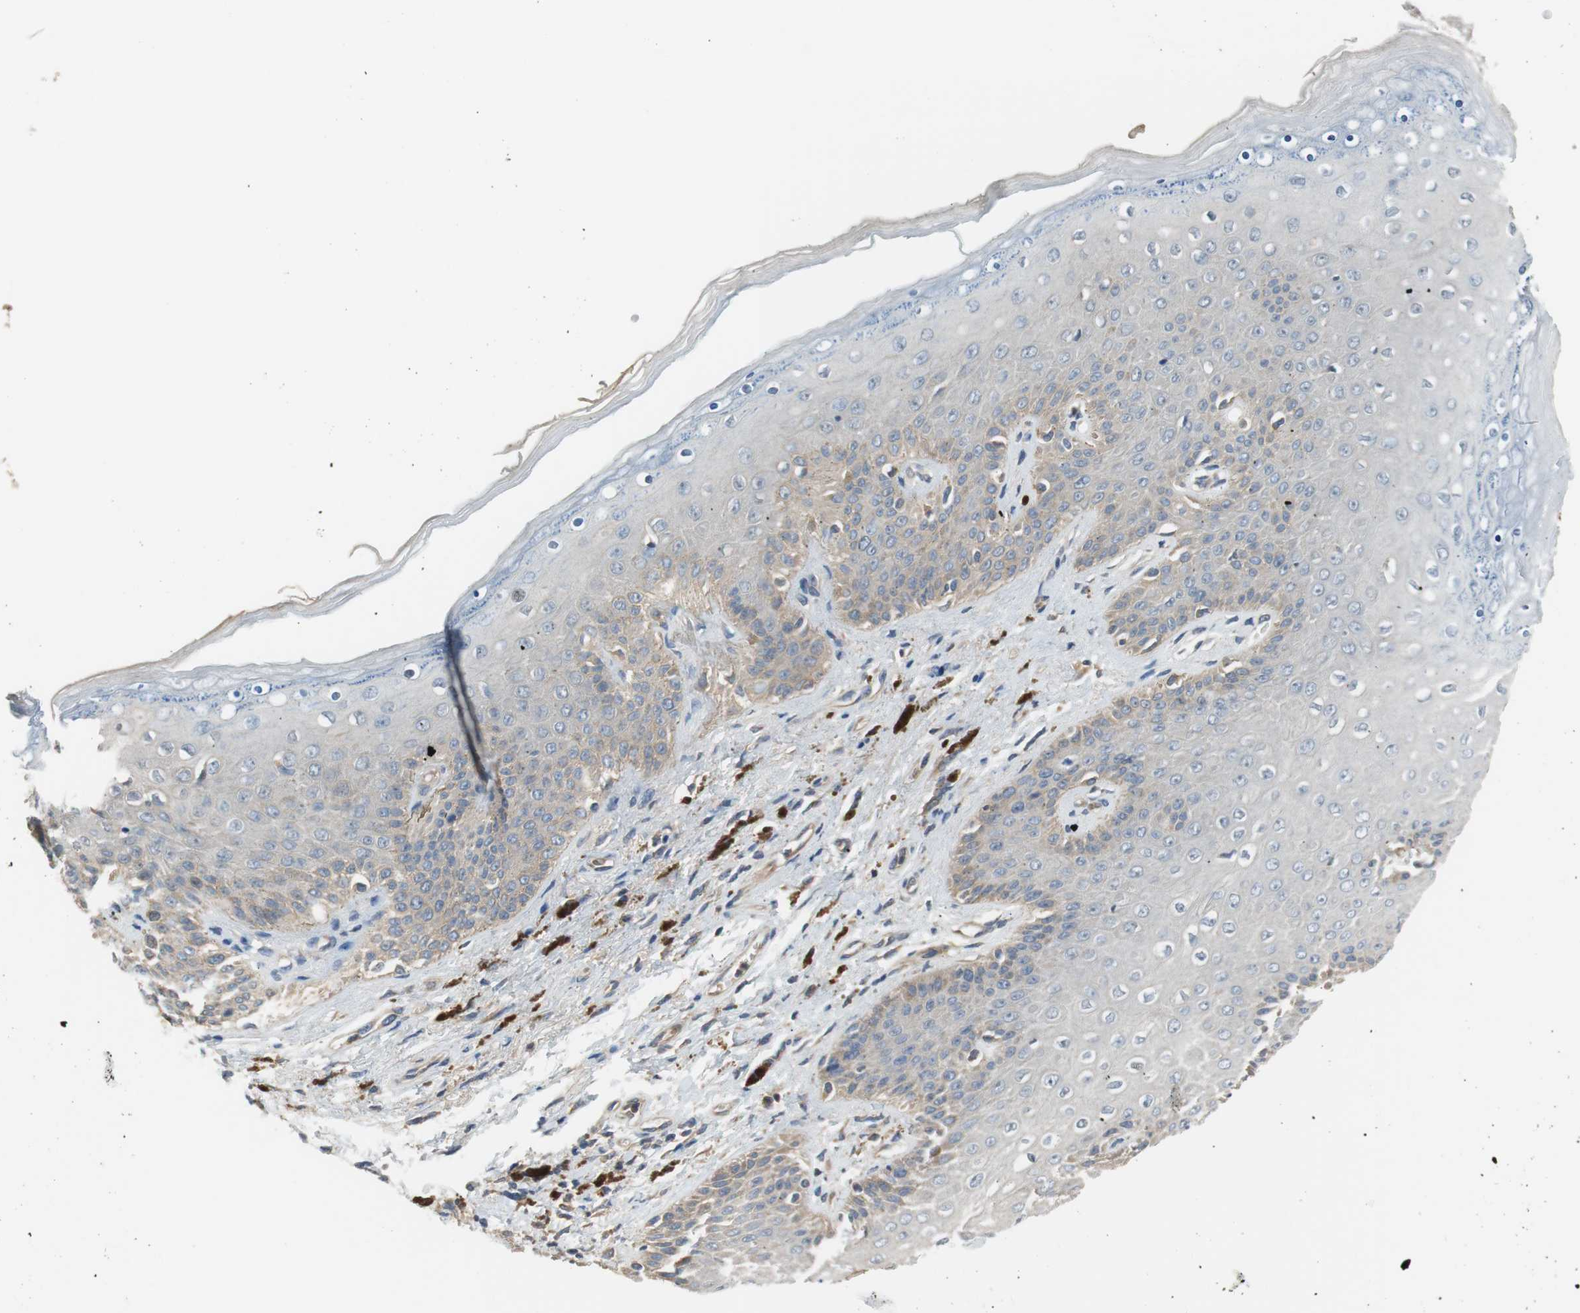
{"staining": {"intensity": "weak", "quantity": "25%-75%", "location": "cytoplasmic/membranous"}, "tissue": "skin", "cell_type": "Epidermal cells", "image_type": "normal", "snomed": [{"axis": "morphology", "description": "Normal tissue, NOS"}, {"axis": "topography", "description": "Anal"}], "caption": "Approximately 25%-75% of epidermal cells in benign human skin exhibit weak cytoplasmic/membranous protein staining as visualized by brown immunohistochemical staining.", "gene": "C4A", "patient": {"sex": "female", "age": 46}}